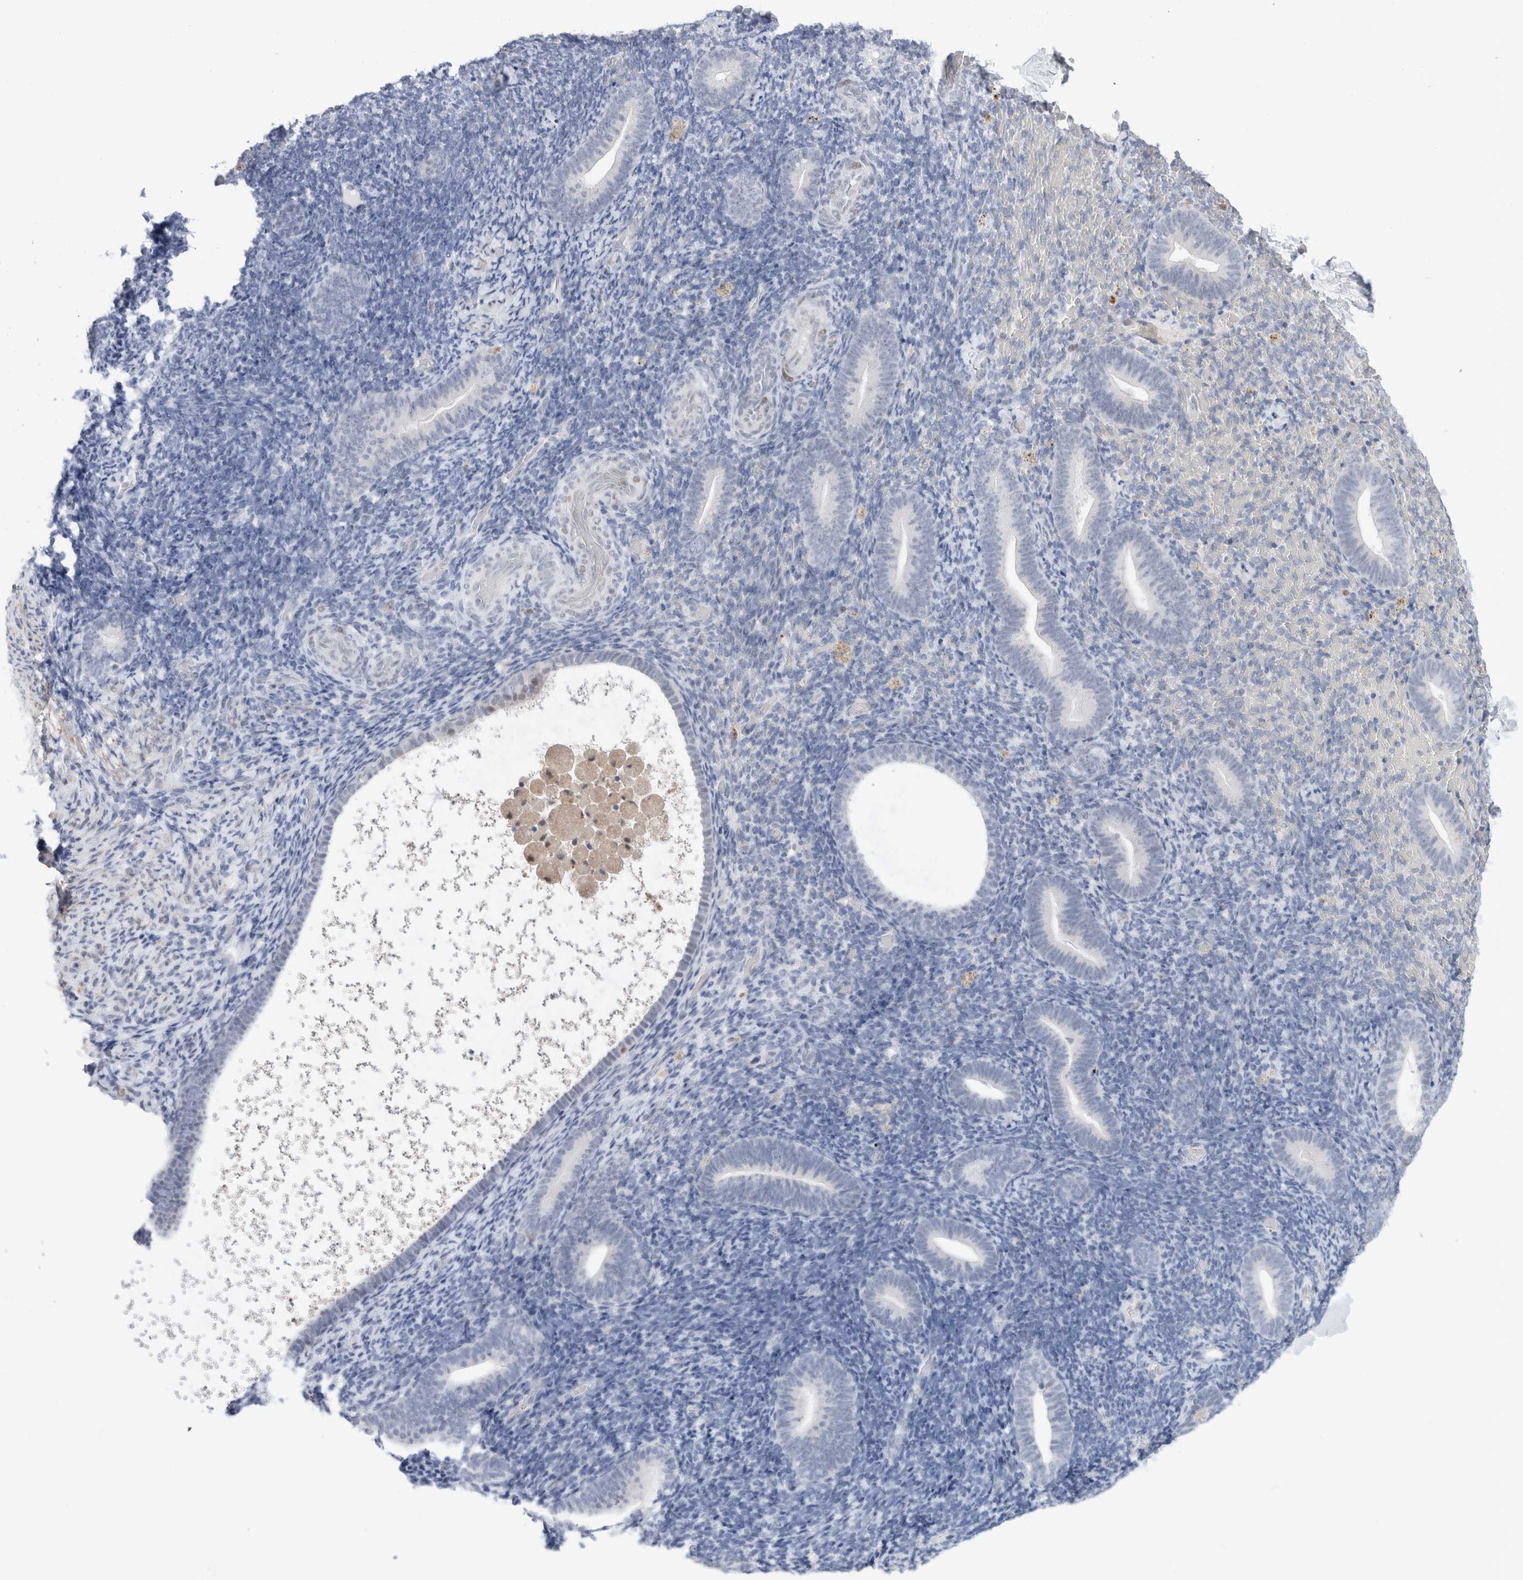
{"staining": {"intensity": "negative", "quantity": "none", "location": "none"}, "tissue": "endometrium", "cell_type": "Cells in endometrial stroma", "image_type": "normal", "snomed": [{"axis": "morphology", "description": "Normal tissue, NOS"}, {"axis": "topography", "description": "Endometrium"}], "caption": "This is an immunohistochemistry (IHC) micrograph of benign human endometrium. There is no positivity in cells in endometrial stroma.", "gene": "KNL1", "patient": {"sex": "female", "age": 51}}